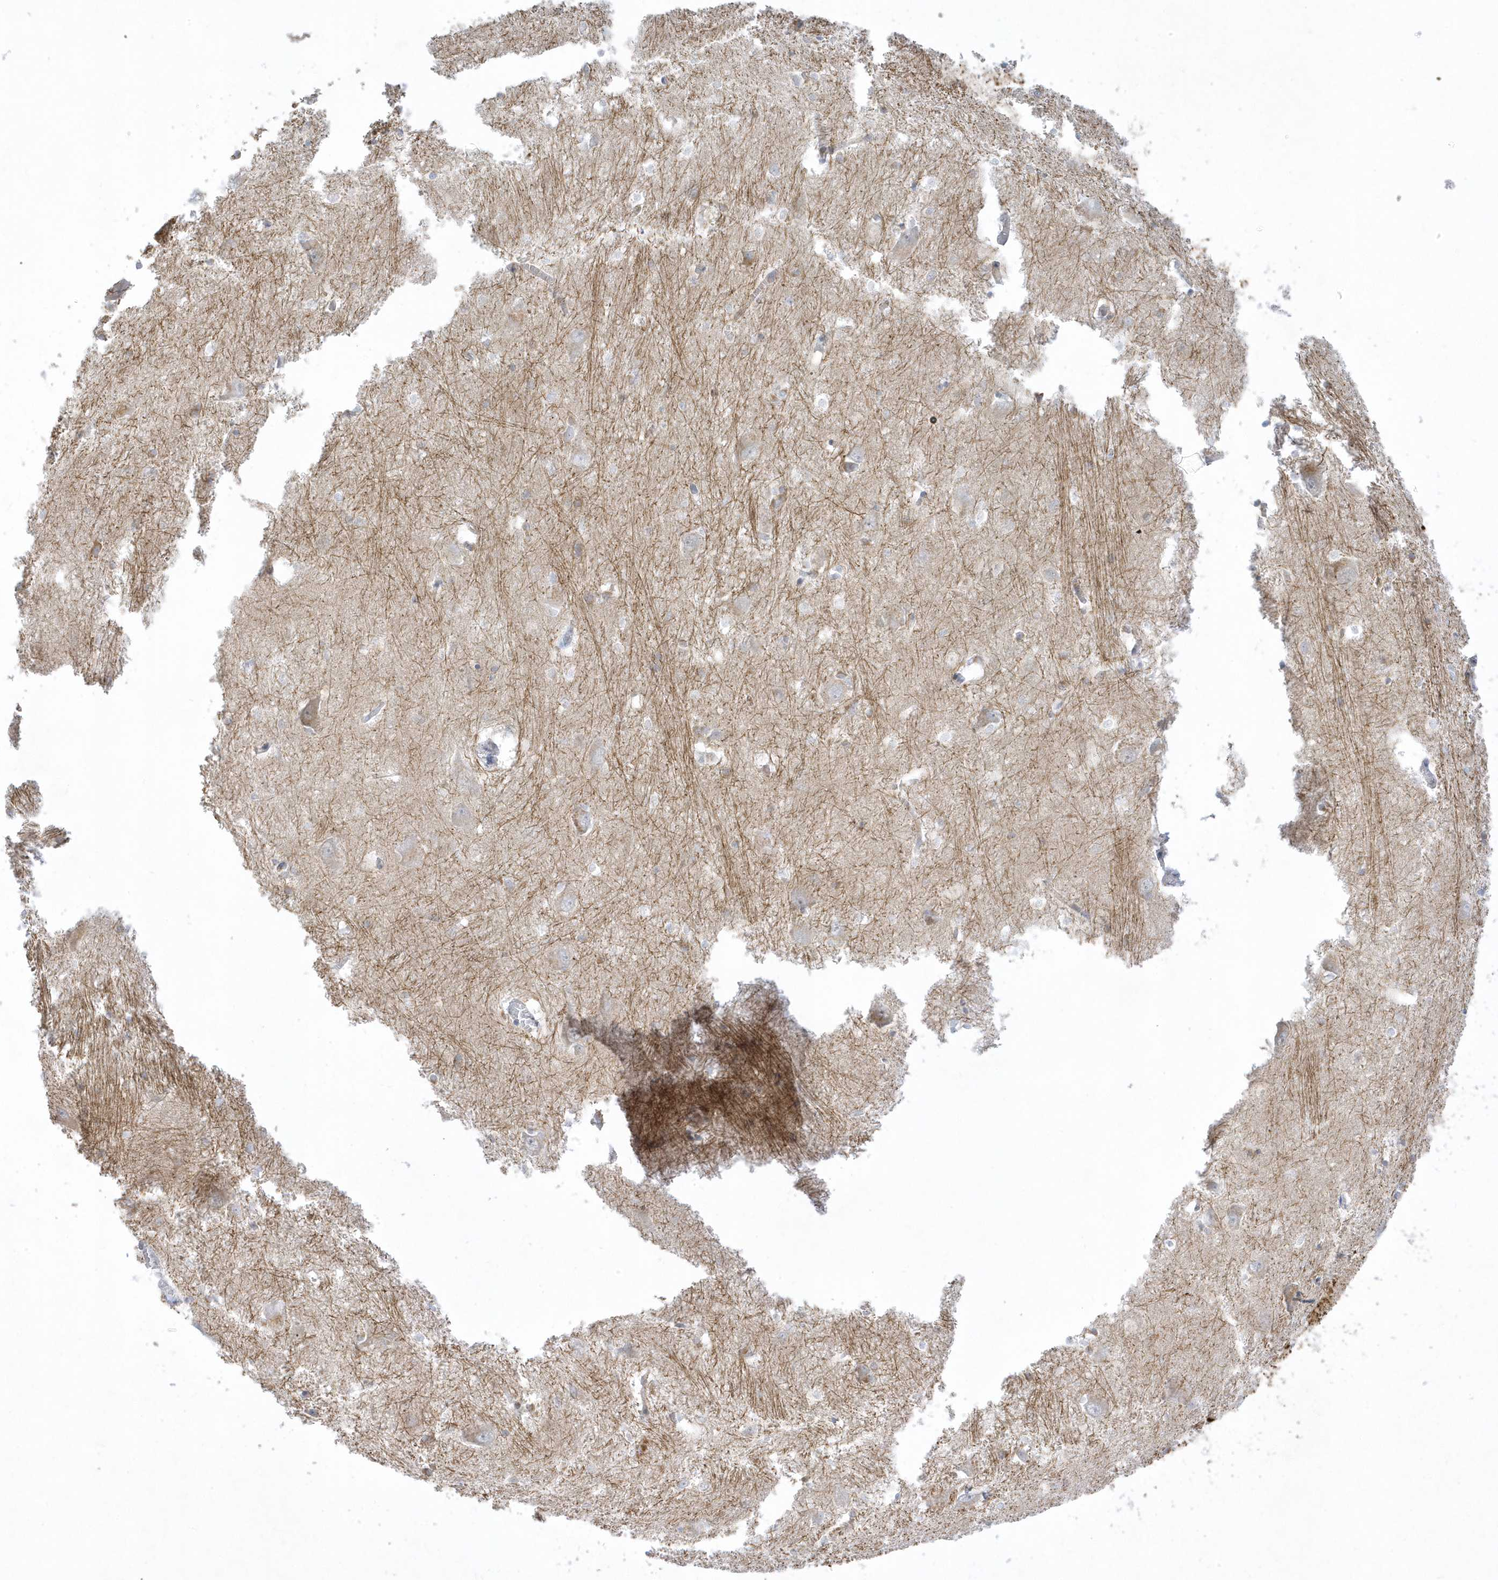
{"staining": {"intensity": "negative", "quantity": "none", "location": "none"}, "tissue": "caudate", "cell_type": "Glial cells", "image_type": "normal", "snomed": [{"axis": "morphology", "description": "Normal tissue, NOS"}, {"axis": "topography", "description": "Lateral ventricle wall"}], "caption": "Immunohistochemistry micrograph of unremarkable caudate: caudate stained with DAB (3,3'-diaminobenzidine) exhibits no significant protein expression in glial cells.", "gene": "THADA", "patient": {"sex": "male", "age": 37}}